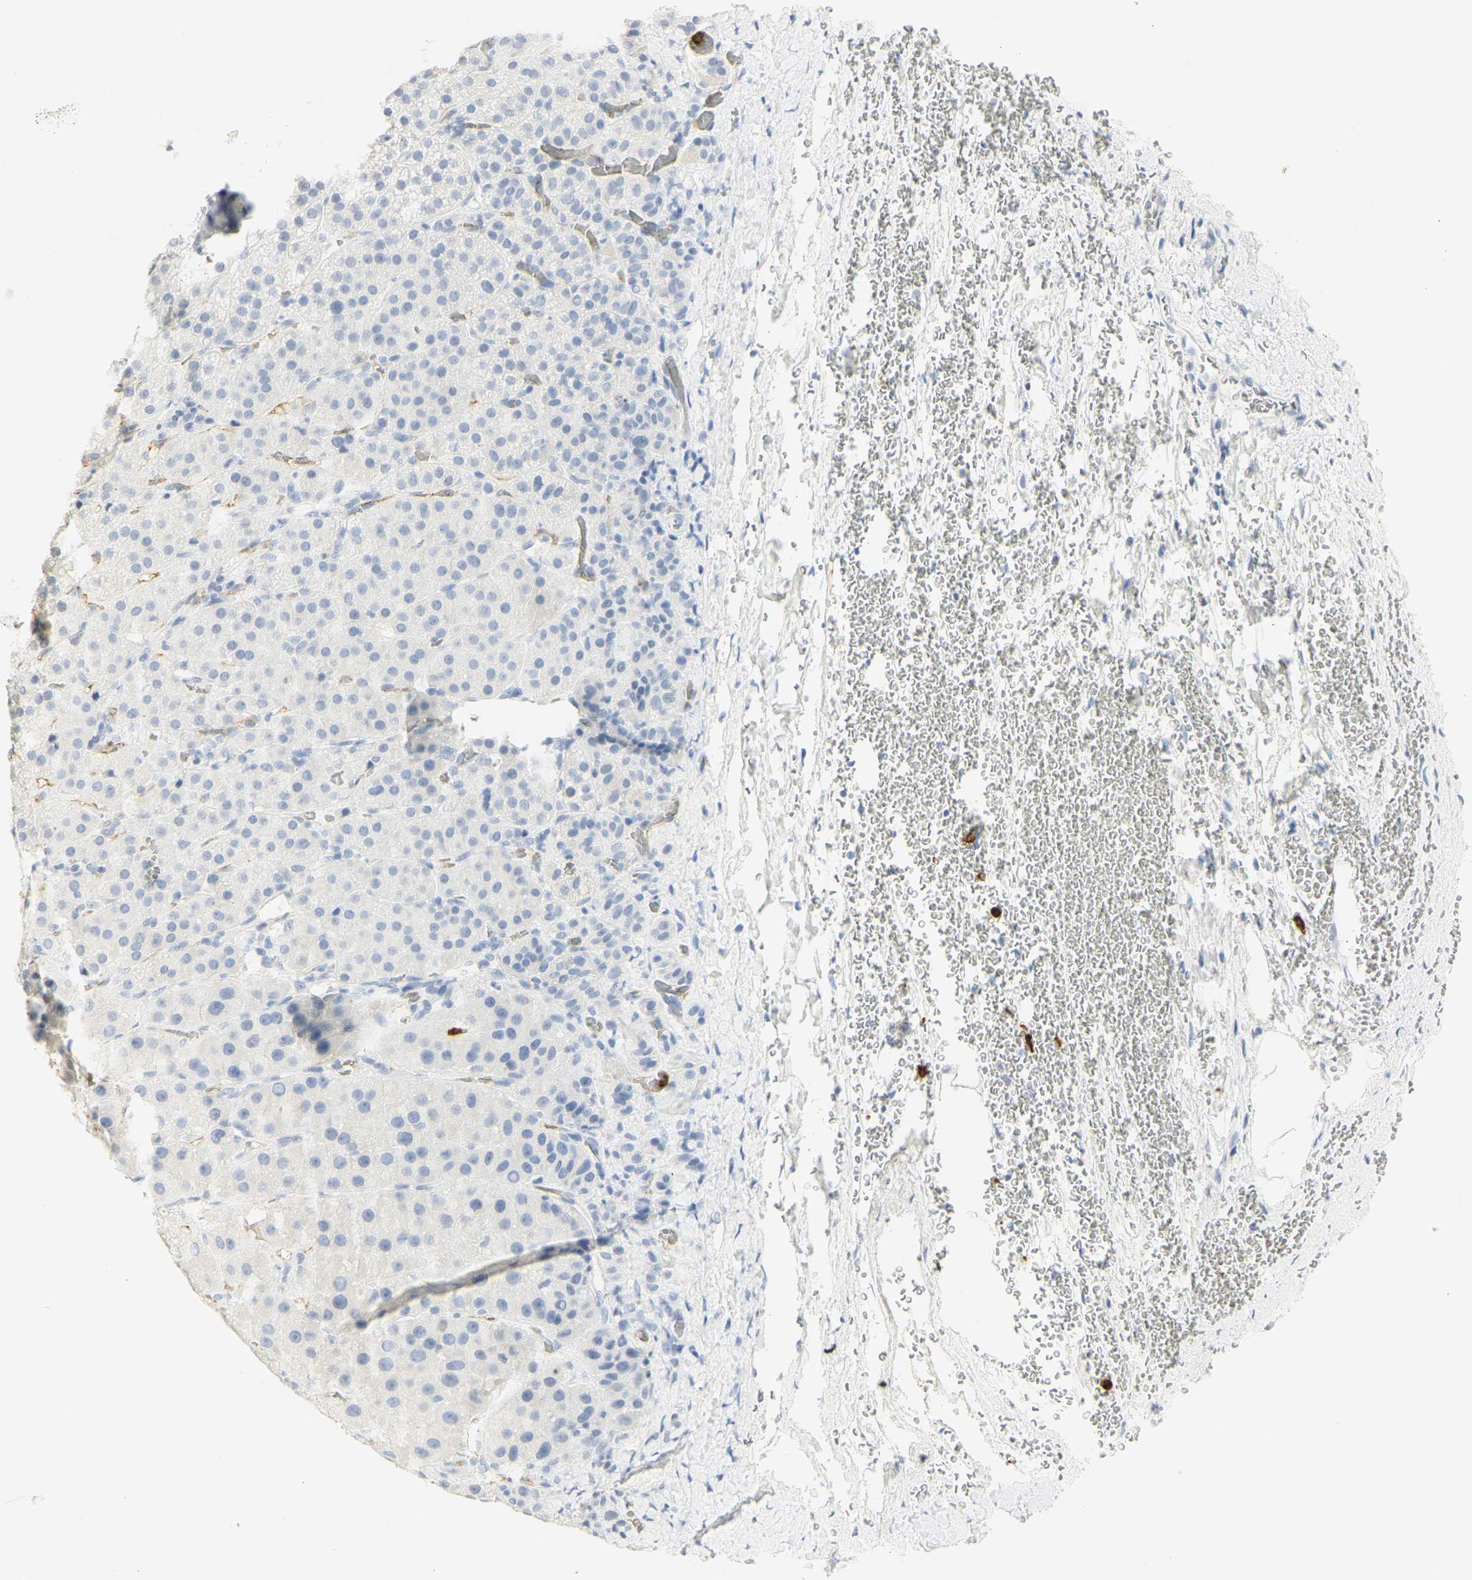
{"staining": {"intensity": "negative", "quantity": "none", "location": "none"}, "tissue": "adrenal gland", "cell_type": "Glandular cells", "image_type": "normal", "snomed": [{"axis": "morphology", "description": "Normal tissue, NOS"}, {"axis": "topography", "description": "Adrenal gland"}], "caption": "Micrograph shows no protein staining in glandular cells of unremarkable adrenal gland. Brightfield microscopy of immunohistochemistry stained with DAB (3,3'-diaminobenzidine) (brown) and hematoxylin (blue), captured at high magnification.", "gene": "CEACAM5", "patient": {"sex": "female", "age": 57}}